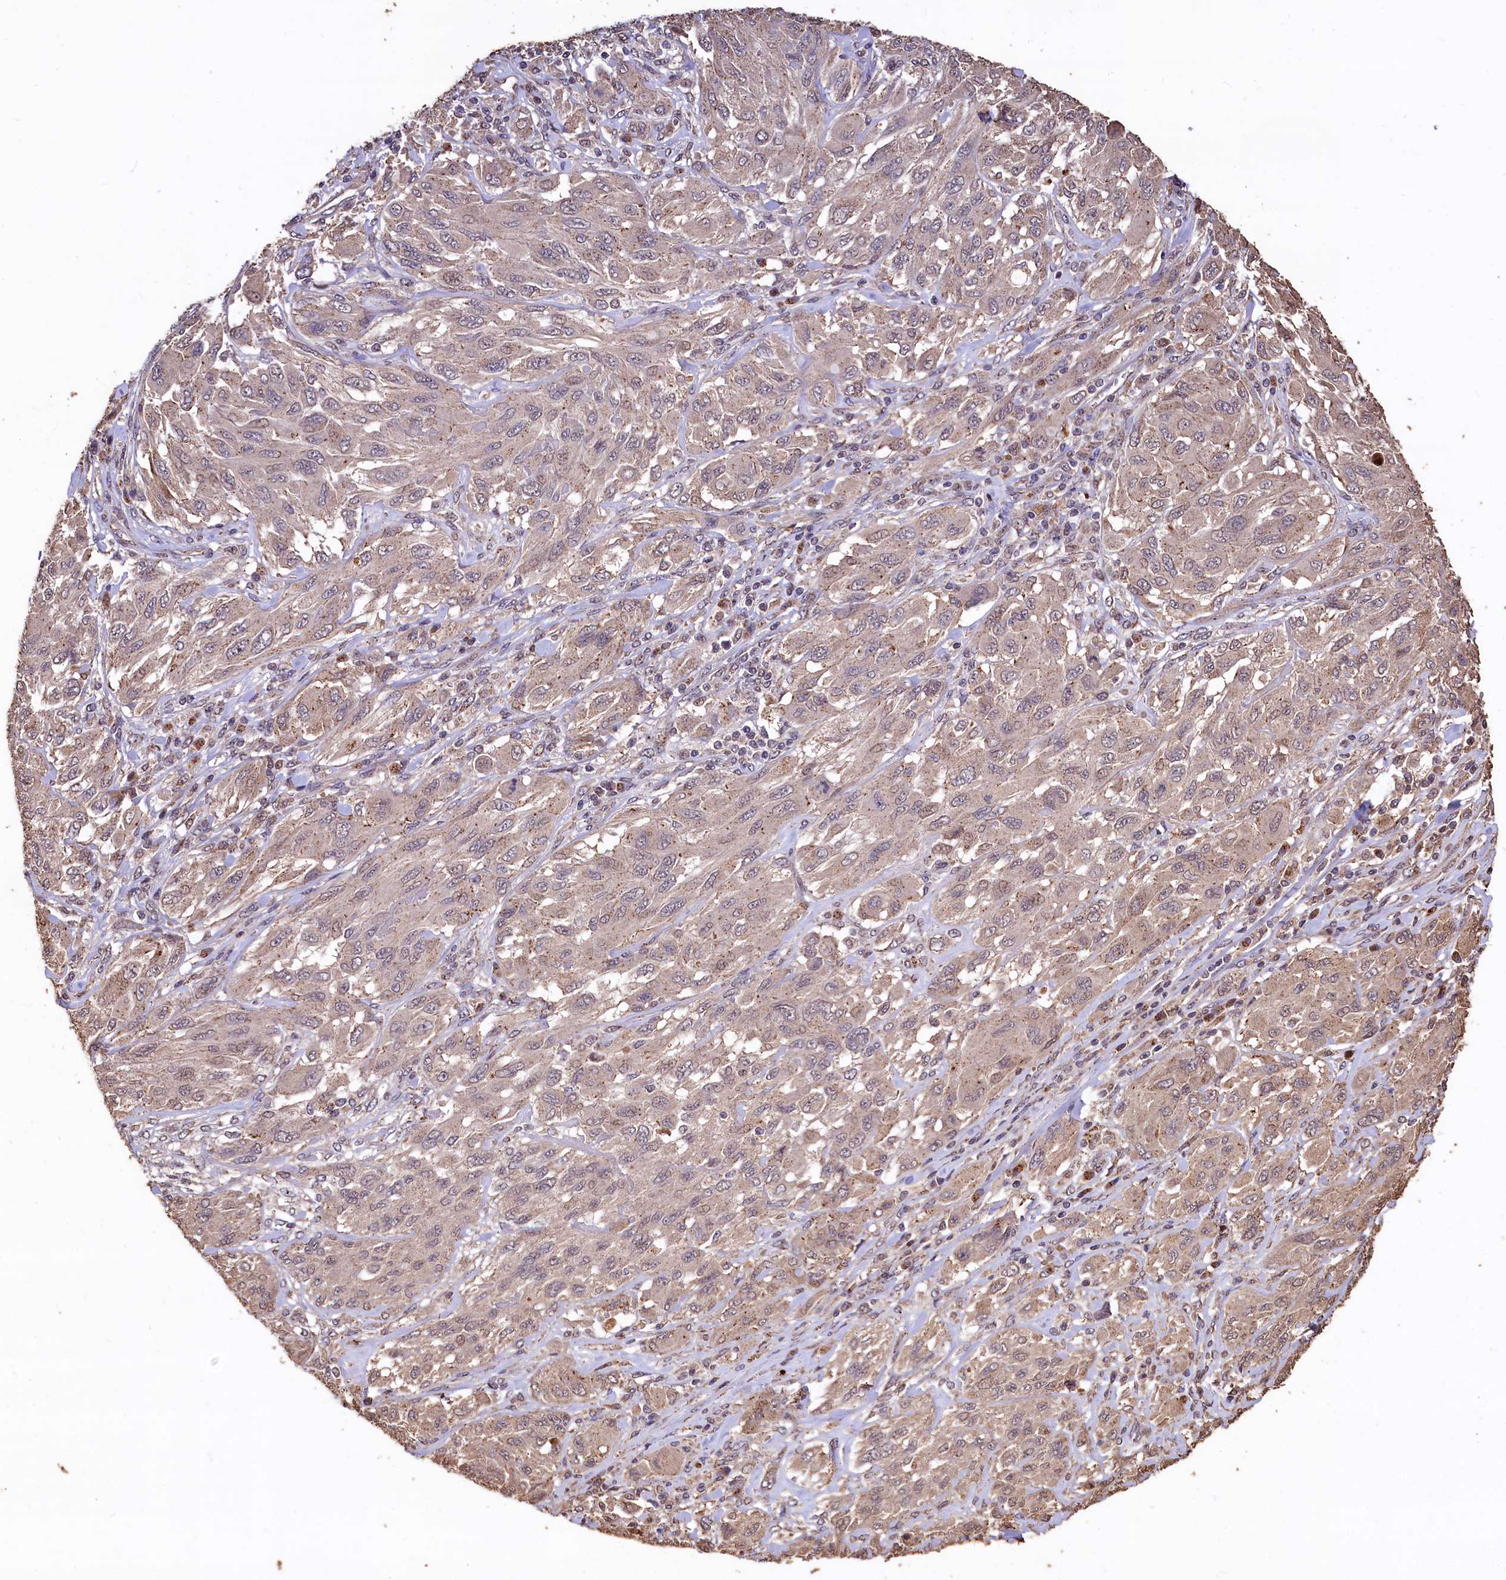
{"staining": {"intensity": "weak", "quantity": "<25%", "location": "cytoplasmic/membranous"}, "tissue": "melanoma", "cell_type": "Tumor cells", "image_type": "cancer", "snomed": [{"axis": "morphology", "description": "Malignant melanoma, NOS"}, {"axis": "topography", "description": "Skin"}], "caption": "Immunohistochemistry of human melanoma demonstrates no expression in tumor cells.", "gene": "LSM4", "patient": {"sex": "female", "age": 91}}